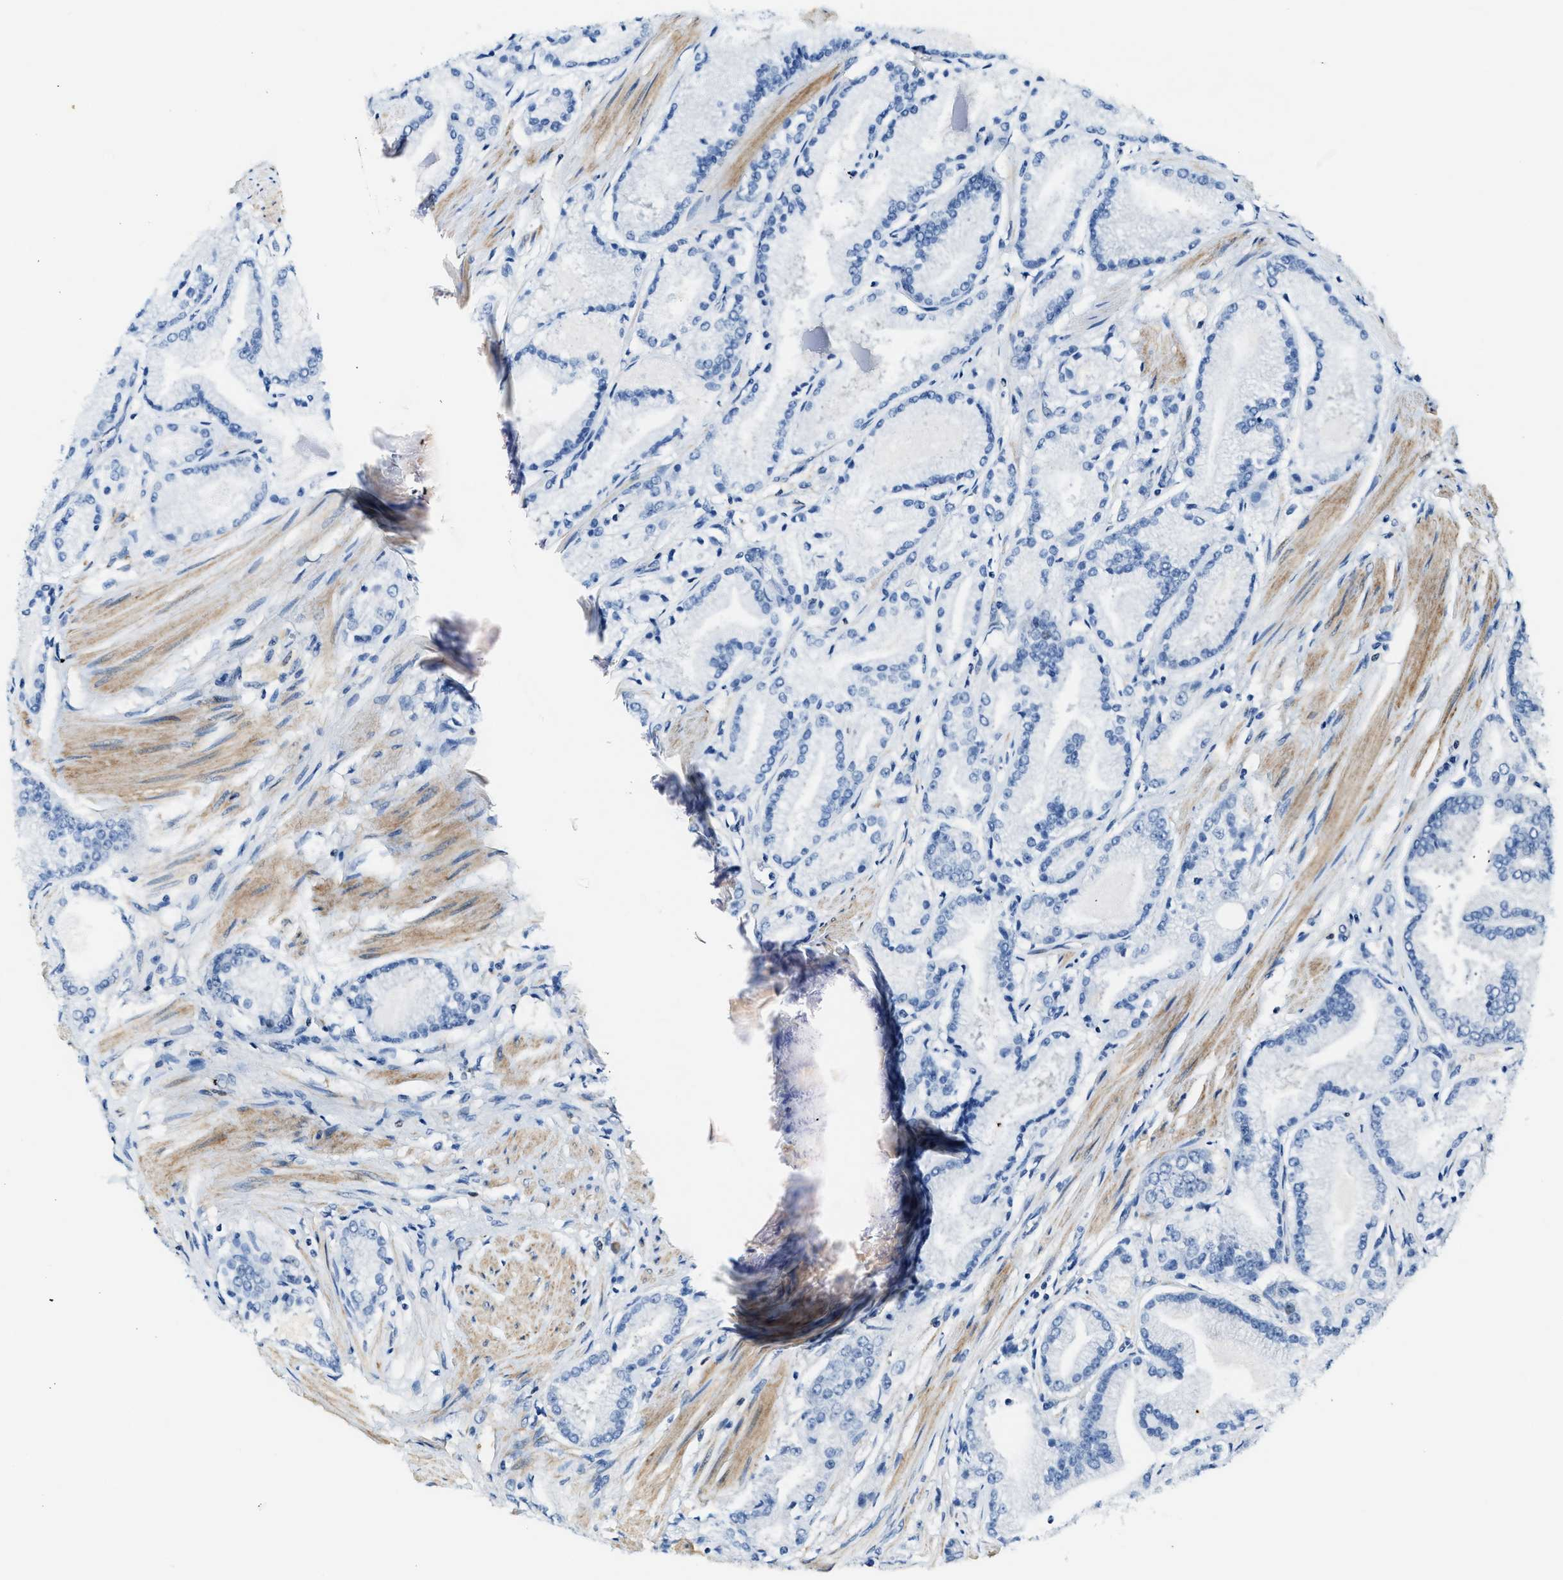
{"staining": {"intensity": "negative", "quantity": "none", "location": "none"}, "tissue": "prostate cancer", "cell_type": "Tumor cells", "image_type": "cancer", "snomed": [{"axis": "morphology", "description": "Adenocarcinoma, High grade"}, {"axis": "topography", "description": "Prostate"}], "caption": "The image exhibits no staining of tumor cells in high-grade adenocarcinoma (prostate).", "gene": "EIF2AK2", "patient": {"sex": "male", "age": 50}}